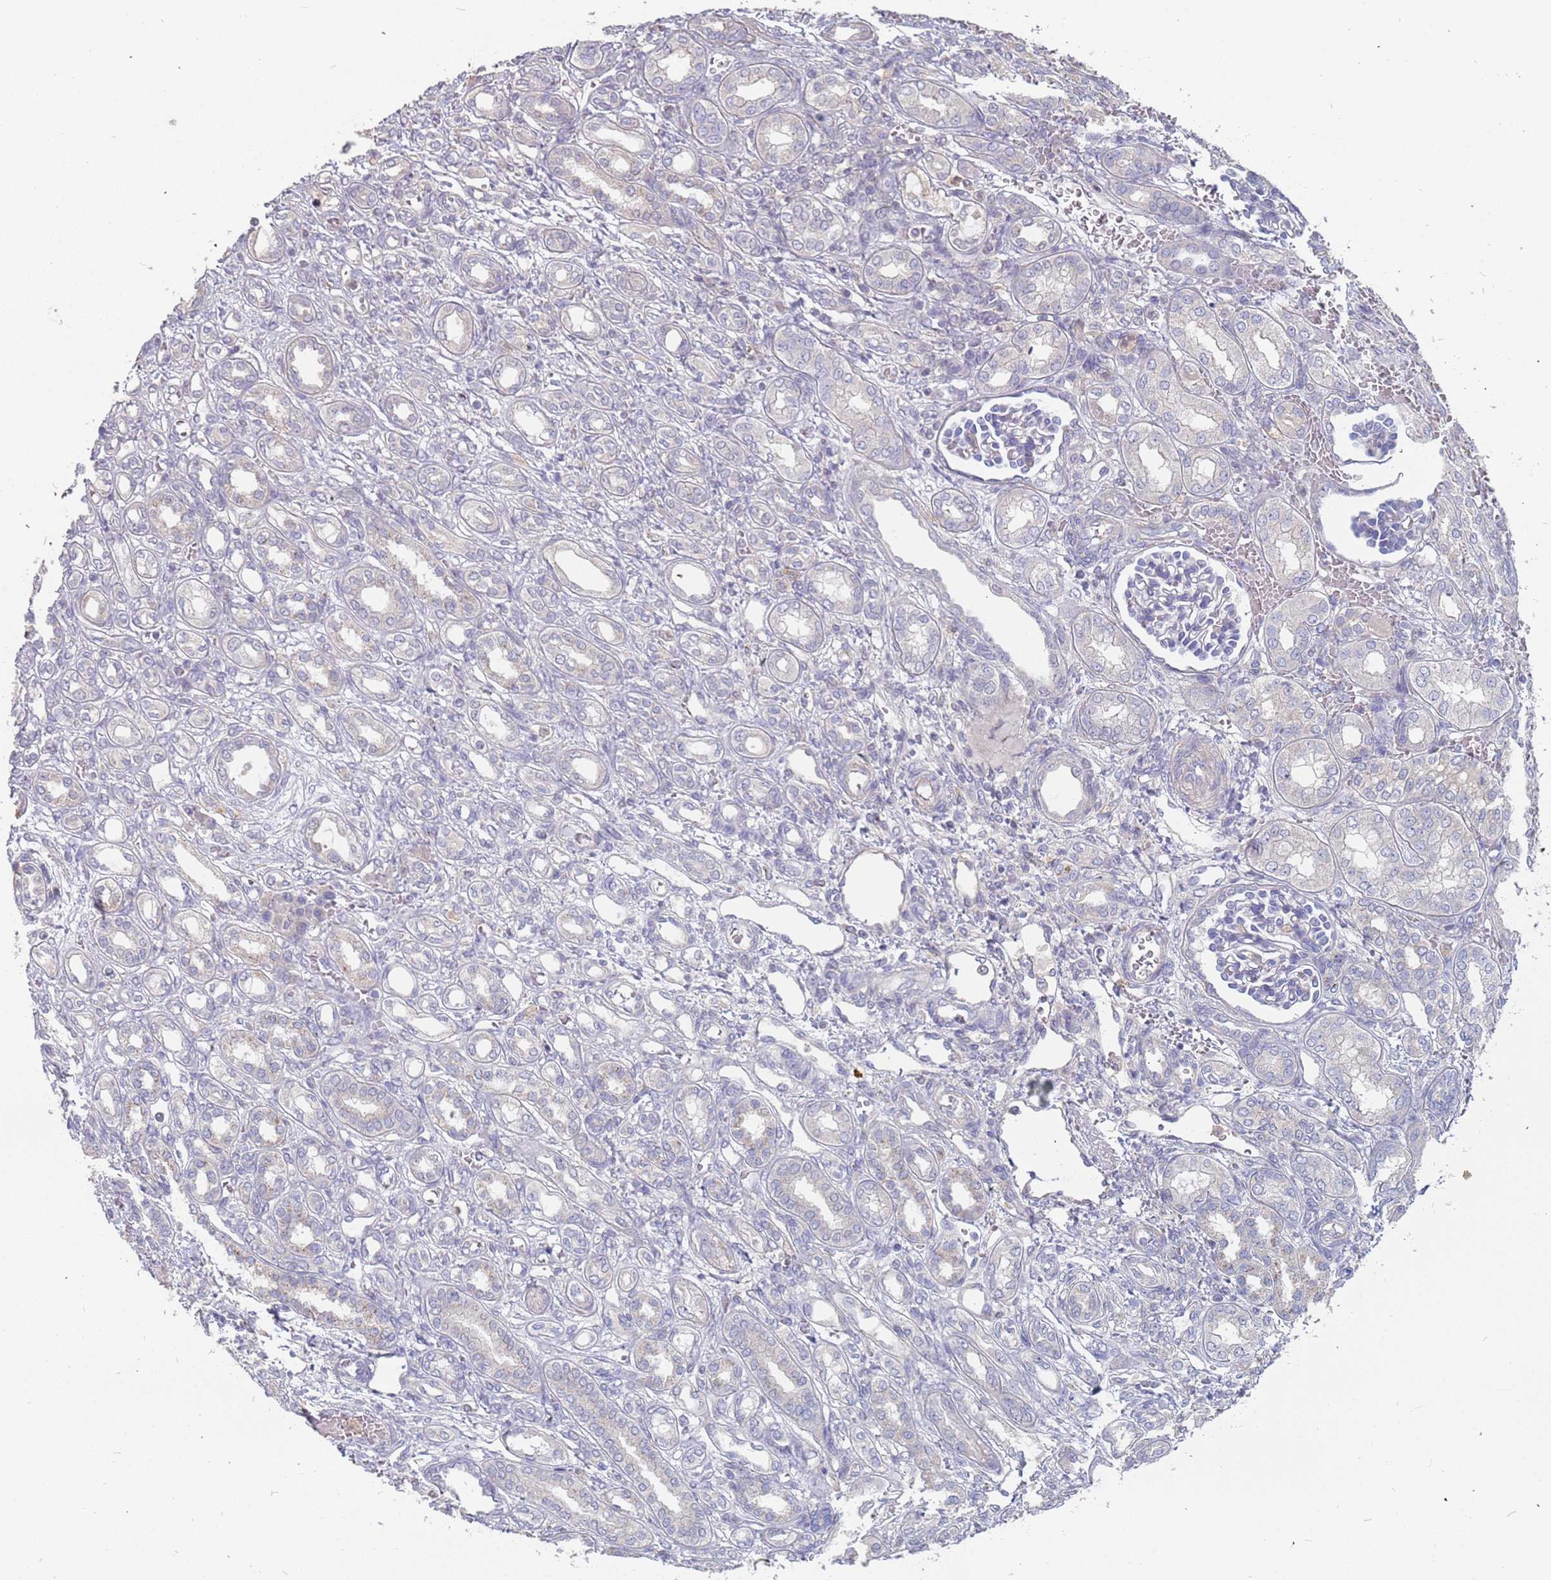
{"staining": {"intensity": "negative", "quantity": "none", "location": "none"}, "tissue": "kidney", "cell_type": "Cells in glomeruli", "image_type": "normal", "snomed": [{"axis": "morphology", "description": "Normal tissue, NOS"}, {"axis": "morphology", "description": "Neoplasm, malignant, NOS"}, {"axis": "topography", "description": "Kidney"}], "caption": "DAB (3,3'-diaminobenzidine) immunohistochemical staining of benign human kidney displays no significant positivity in cells in glomeruli. (Brightfield microscopy of DAB immunohistochemistry (IHC) at high magnification).", "gene": "TCEANC2", "patient": {"sex": "female", "age": 1}}